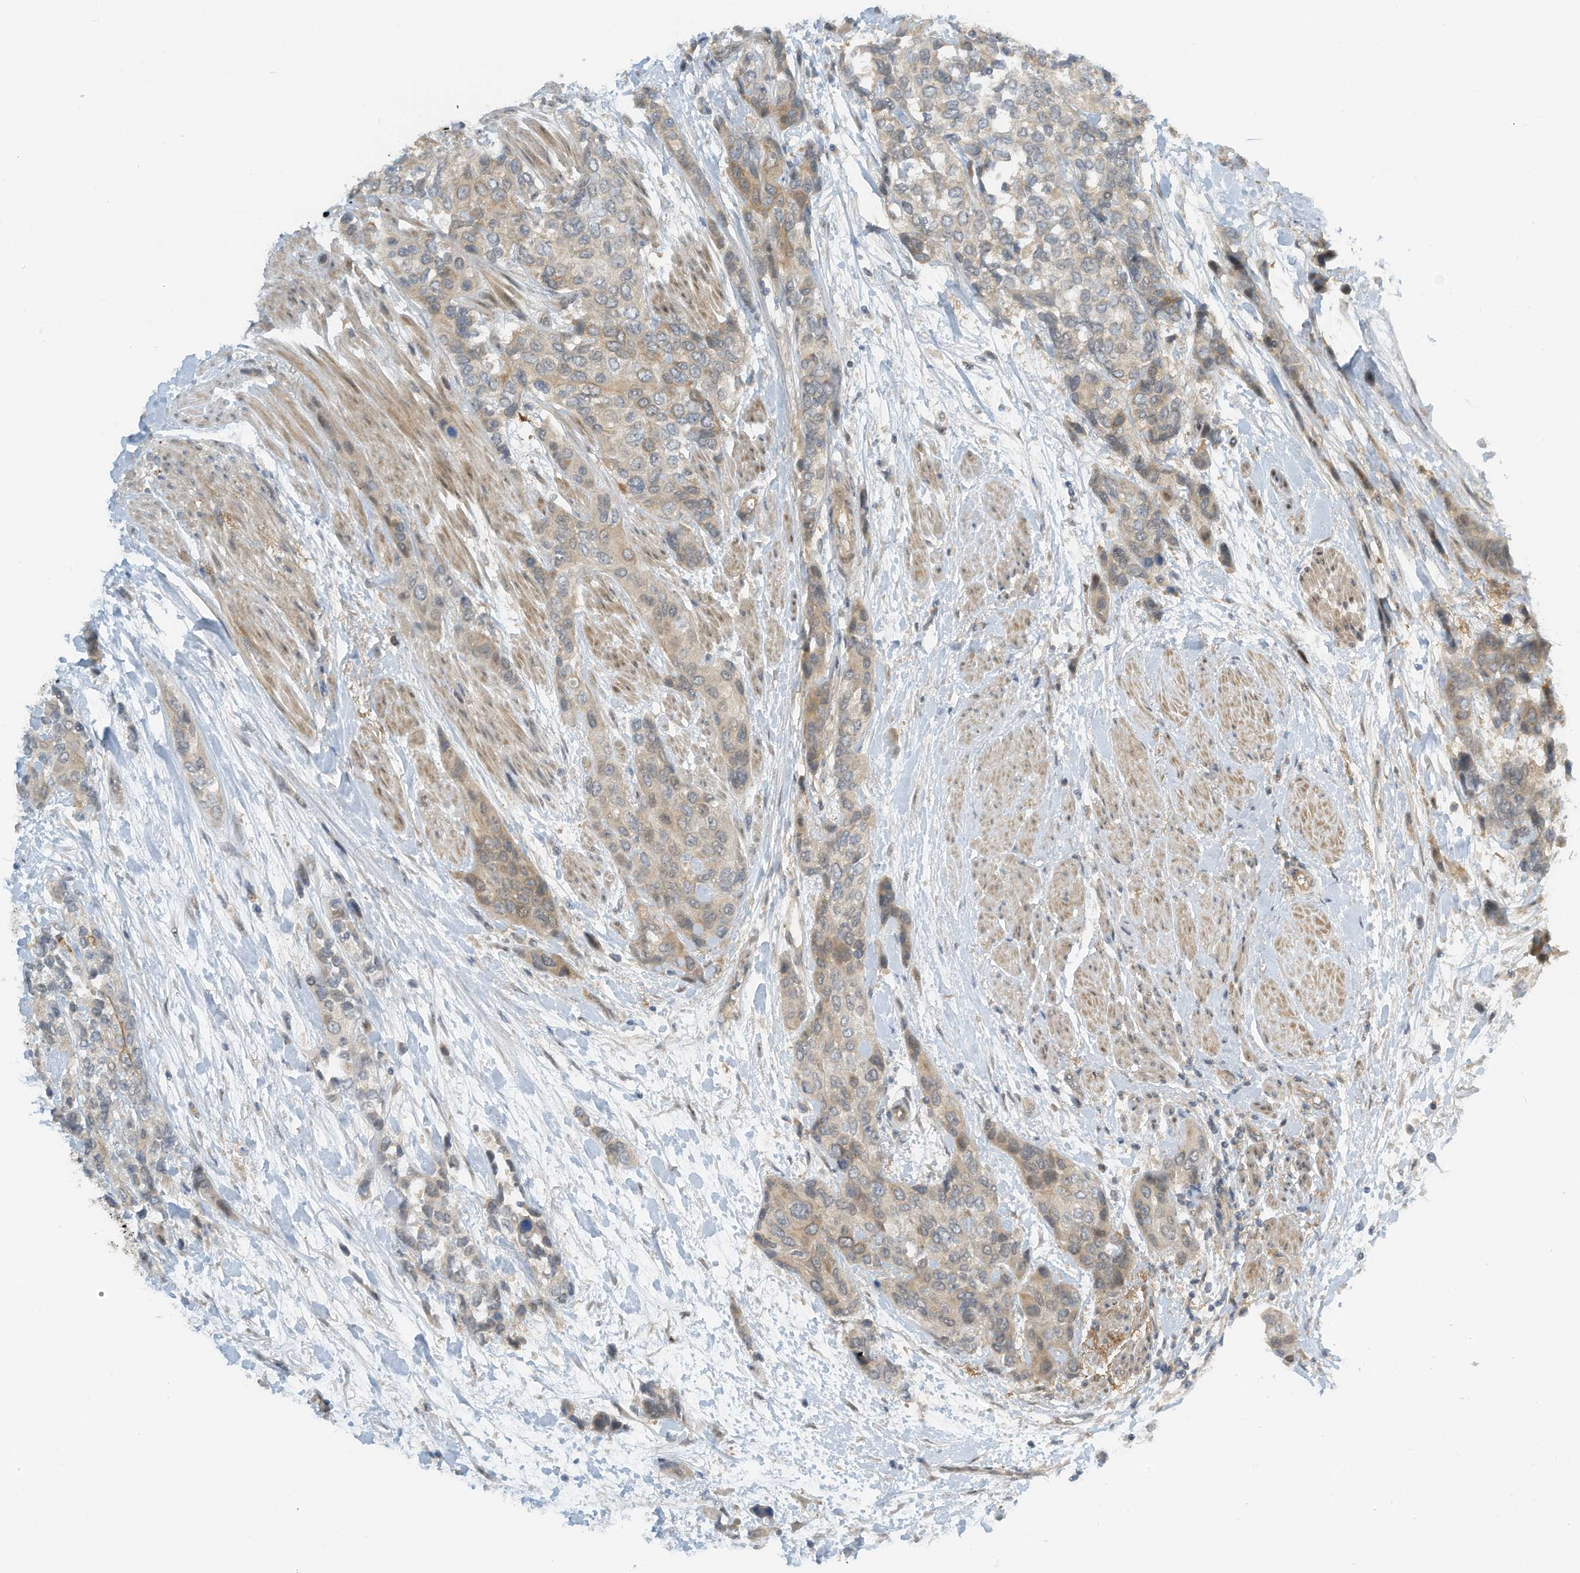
{"staining": {"intensity": "weak", "quantity": "<25%", "location": "cytoplasmic/membranous"}, "tissue": "urothelial cancer", "cell_type": "Tumor cells", "image_type": "cancer", "snomed": [{"axis": "morphology", "description": "Normal tissue, NOS"}, {"axis": "morphology", "description": "Urothelial carcinoma, High grade"}, {"axis": "topography", "description": "Vascular tissue"}, {"axis": "topography", "description": "Urinary bladder"}], "caption": "Image shows no significant protein staining in tumor cells of urothelial cancer.", "gene": "FSD1L", "patient": {"sex": "female", "age": 56}}